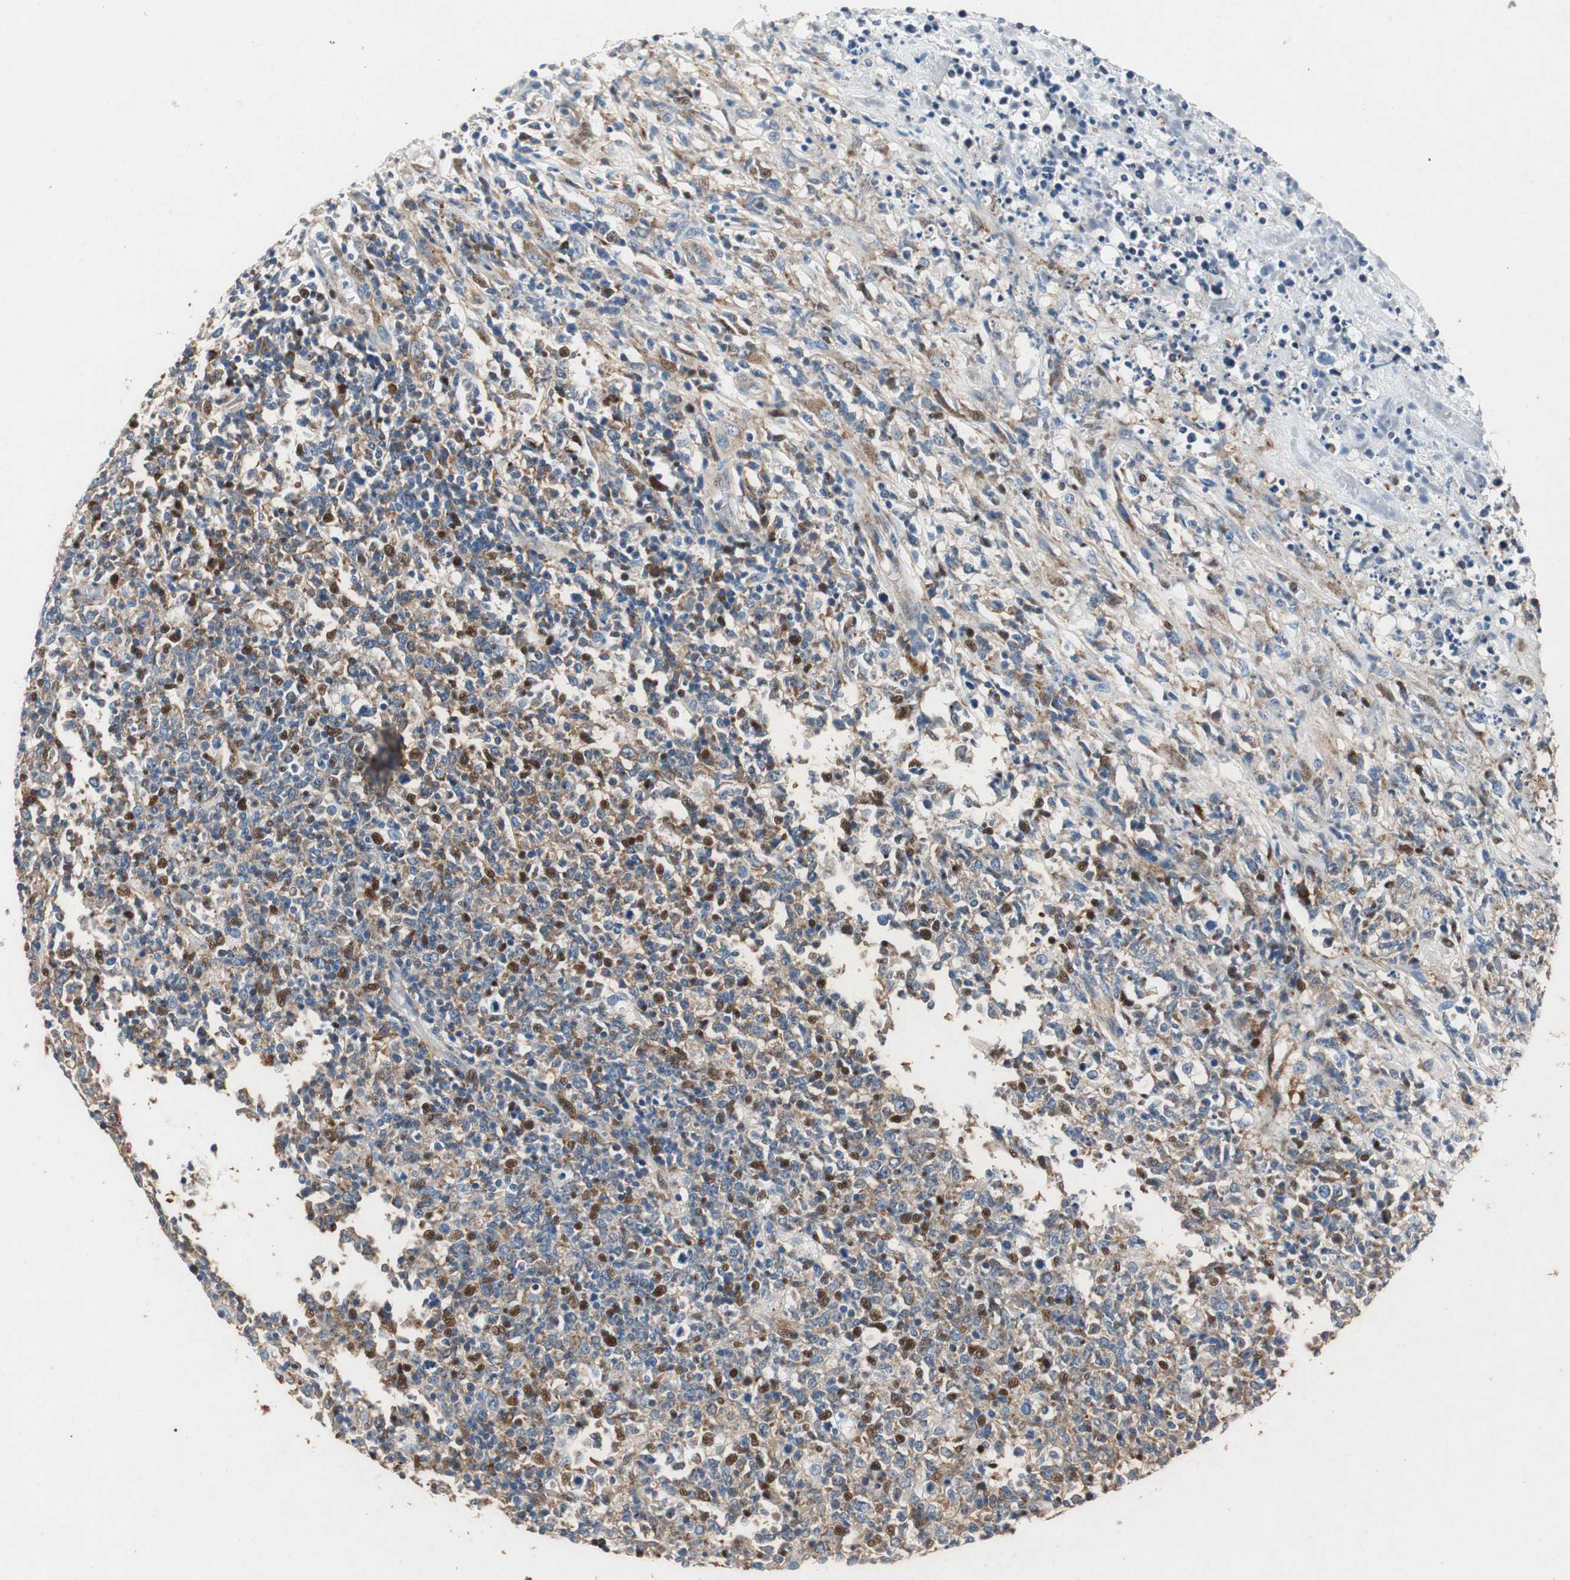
{"staining": {"intensity": "strong", "quantity": "25%-75%", "location": "cytoplasmic/membranous,nuclear"}, "tissue": "lymphoma", "cell_type": "Tumor cells", "image_type": "cancer", "snomed": [{"axis": "morphology", "description": "Malignant lymphoma, non-Hodgkin's type, High grade"}, {"axis": "topography", "description": "Lymph node"}], "caption": "Malignant lymphoma, non-Hodgkin's type (high-grade) stained with DAB (3,3'-diaminobenzidine) immunohistochemistry (IHC) shows high levels of strong cytoplasmic/membranous and nuclear positivity in approximately 25%-75% of tumor cells.", "gene": "RPL35", "patient": {"sex": "female", "age": 84}}